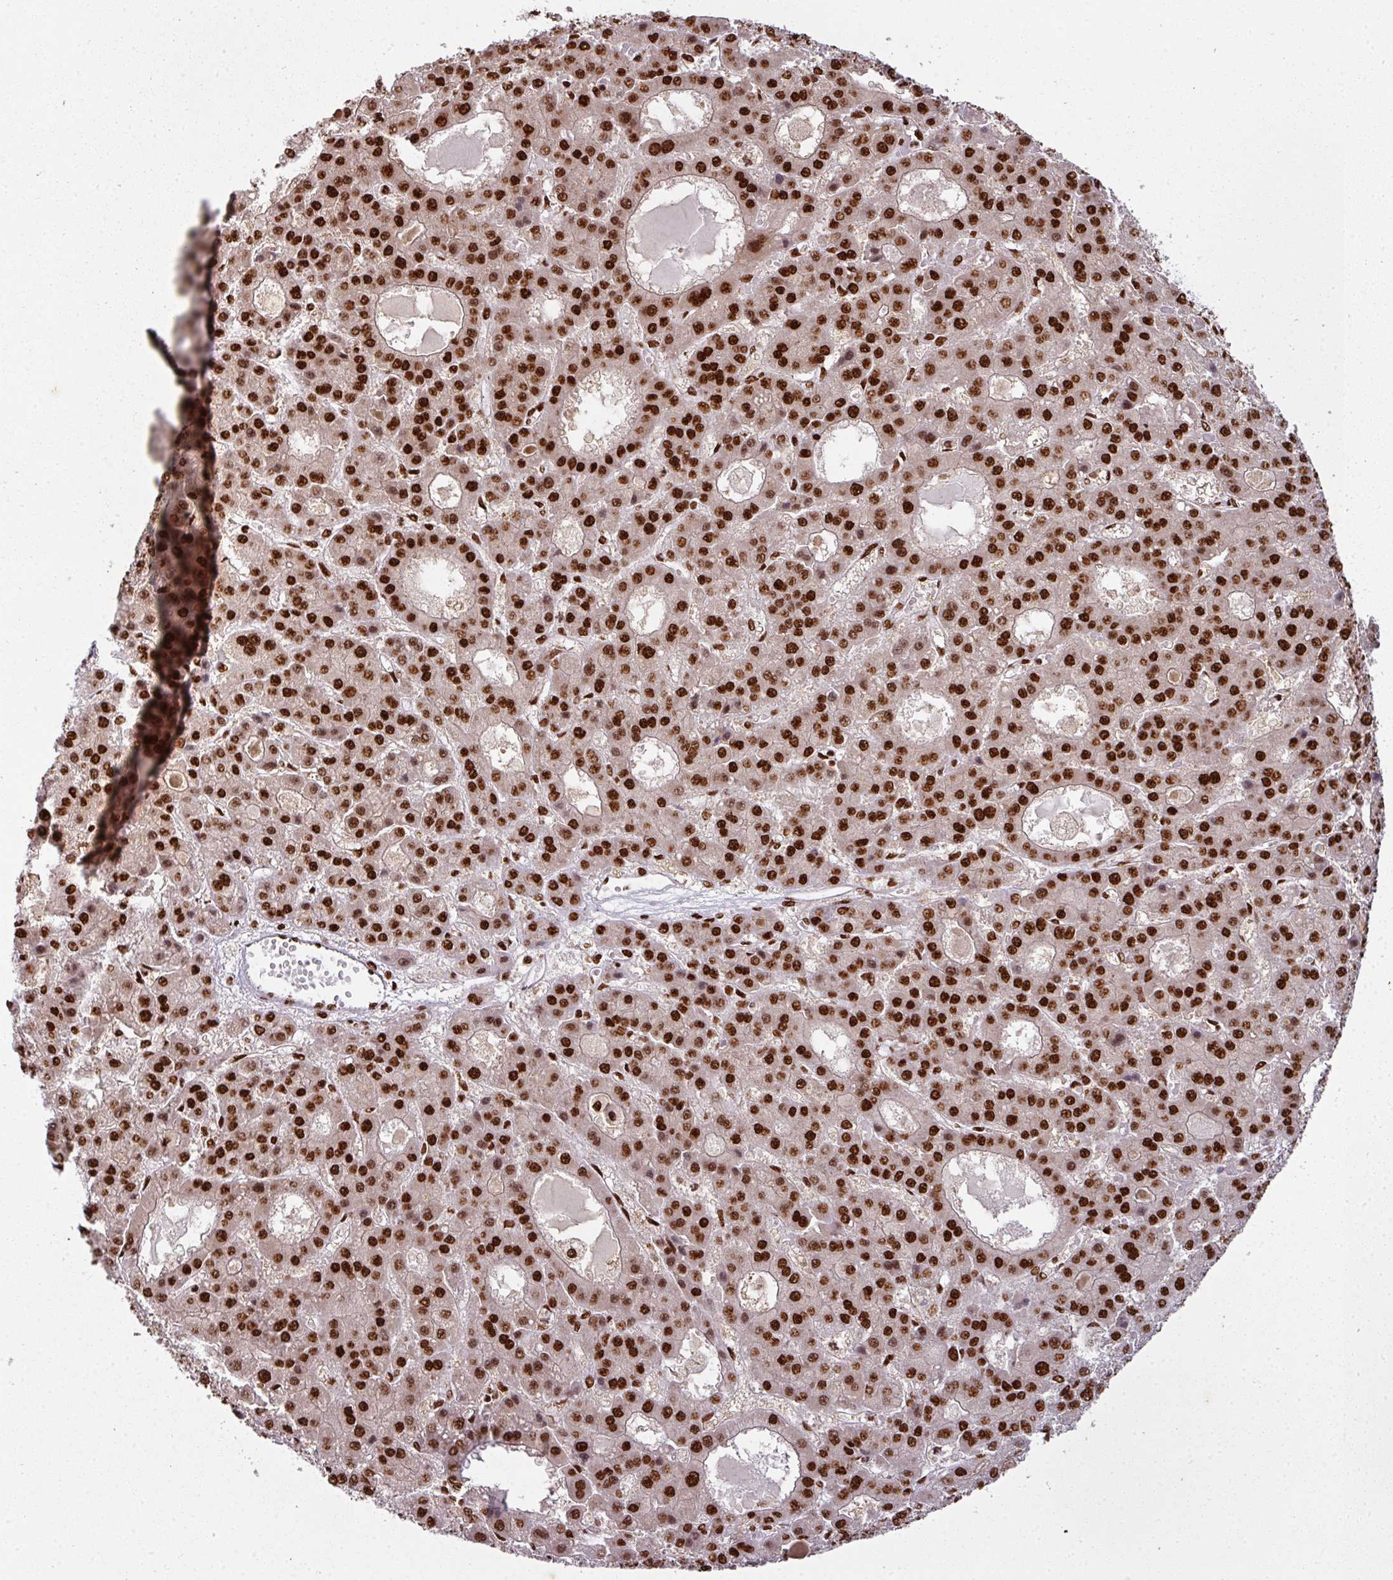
{"staining": {"intensity": "strong", "quantity": ">75%", "location": "nuclear"}, "tissue": "liver cancer", "cell_type": "Tumor cells", "image_type": "cancer", "snomed": [{"axis": "morphology", "description": "Carcinoma, Hepatocellular, NOS"}, {"axis": "topography", "description": "Liver"}], "caption": "Immunohistochemical staining of liver hepatocellular carcinoma displays high levels of strong nuclear positivity in approximately >75% of tumor cells.", "gene": "SIK3", "patient": {"sex": "male", "age": 70}}